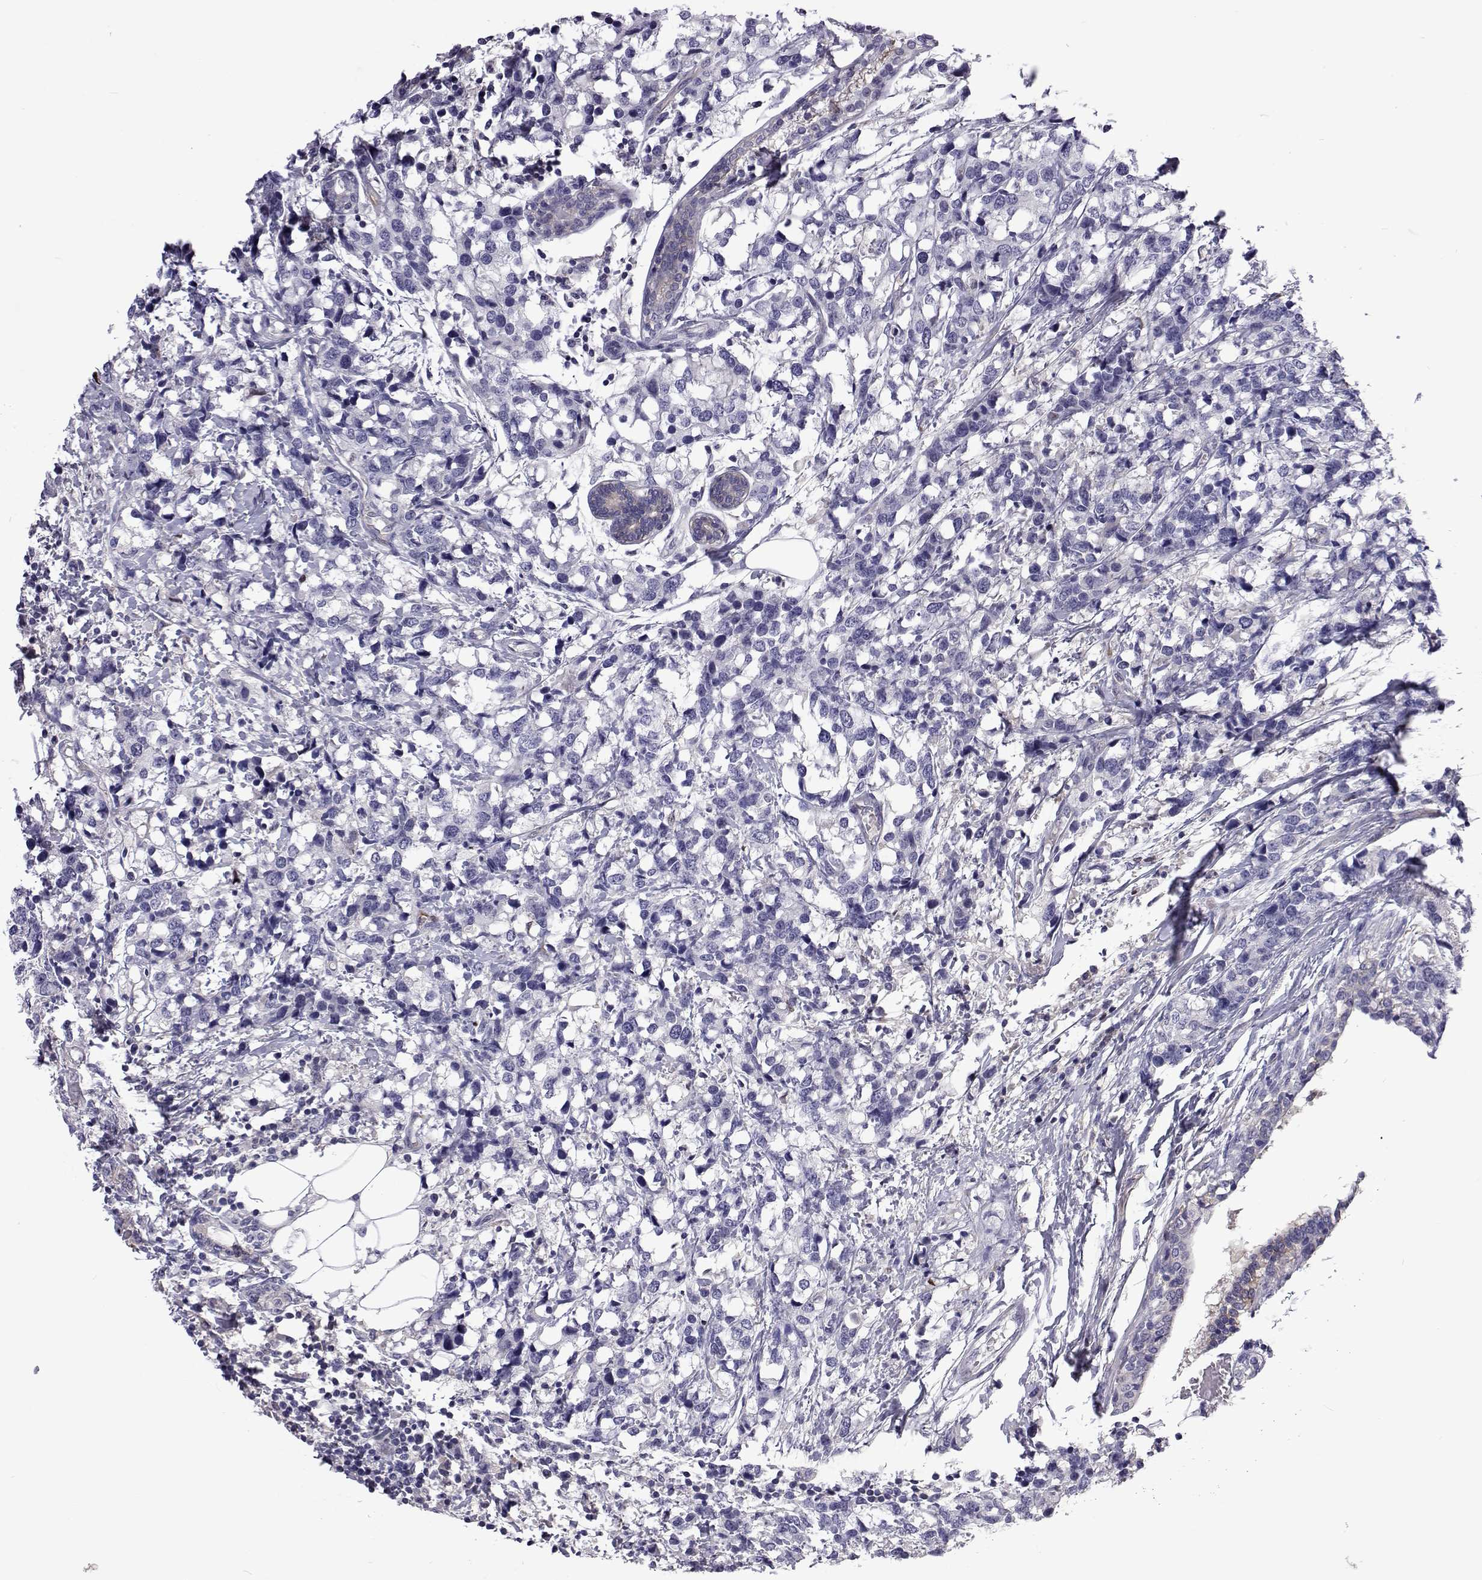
{"staining": {"intensity": "negative", "quantity": "none", "location": "none"}, "tissue": "breast cancer", "cell_type": "Tumor cells", "image_type": "cancer", "snomed": [{"axis": "morphology", "description": "Lobular carcinoma"}, {"axis": "topography", "description": "Breast"}], "caption": "Micrograph shows no protein expression in tumor cells of breast lobular carcinoma tissue.", "gene": "TCF15", "patient": {"sex": "female", "age": 59}}